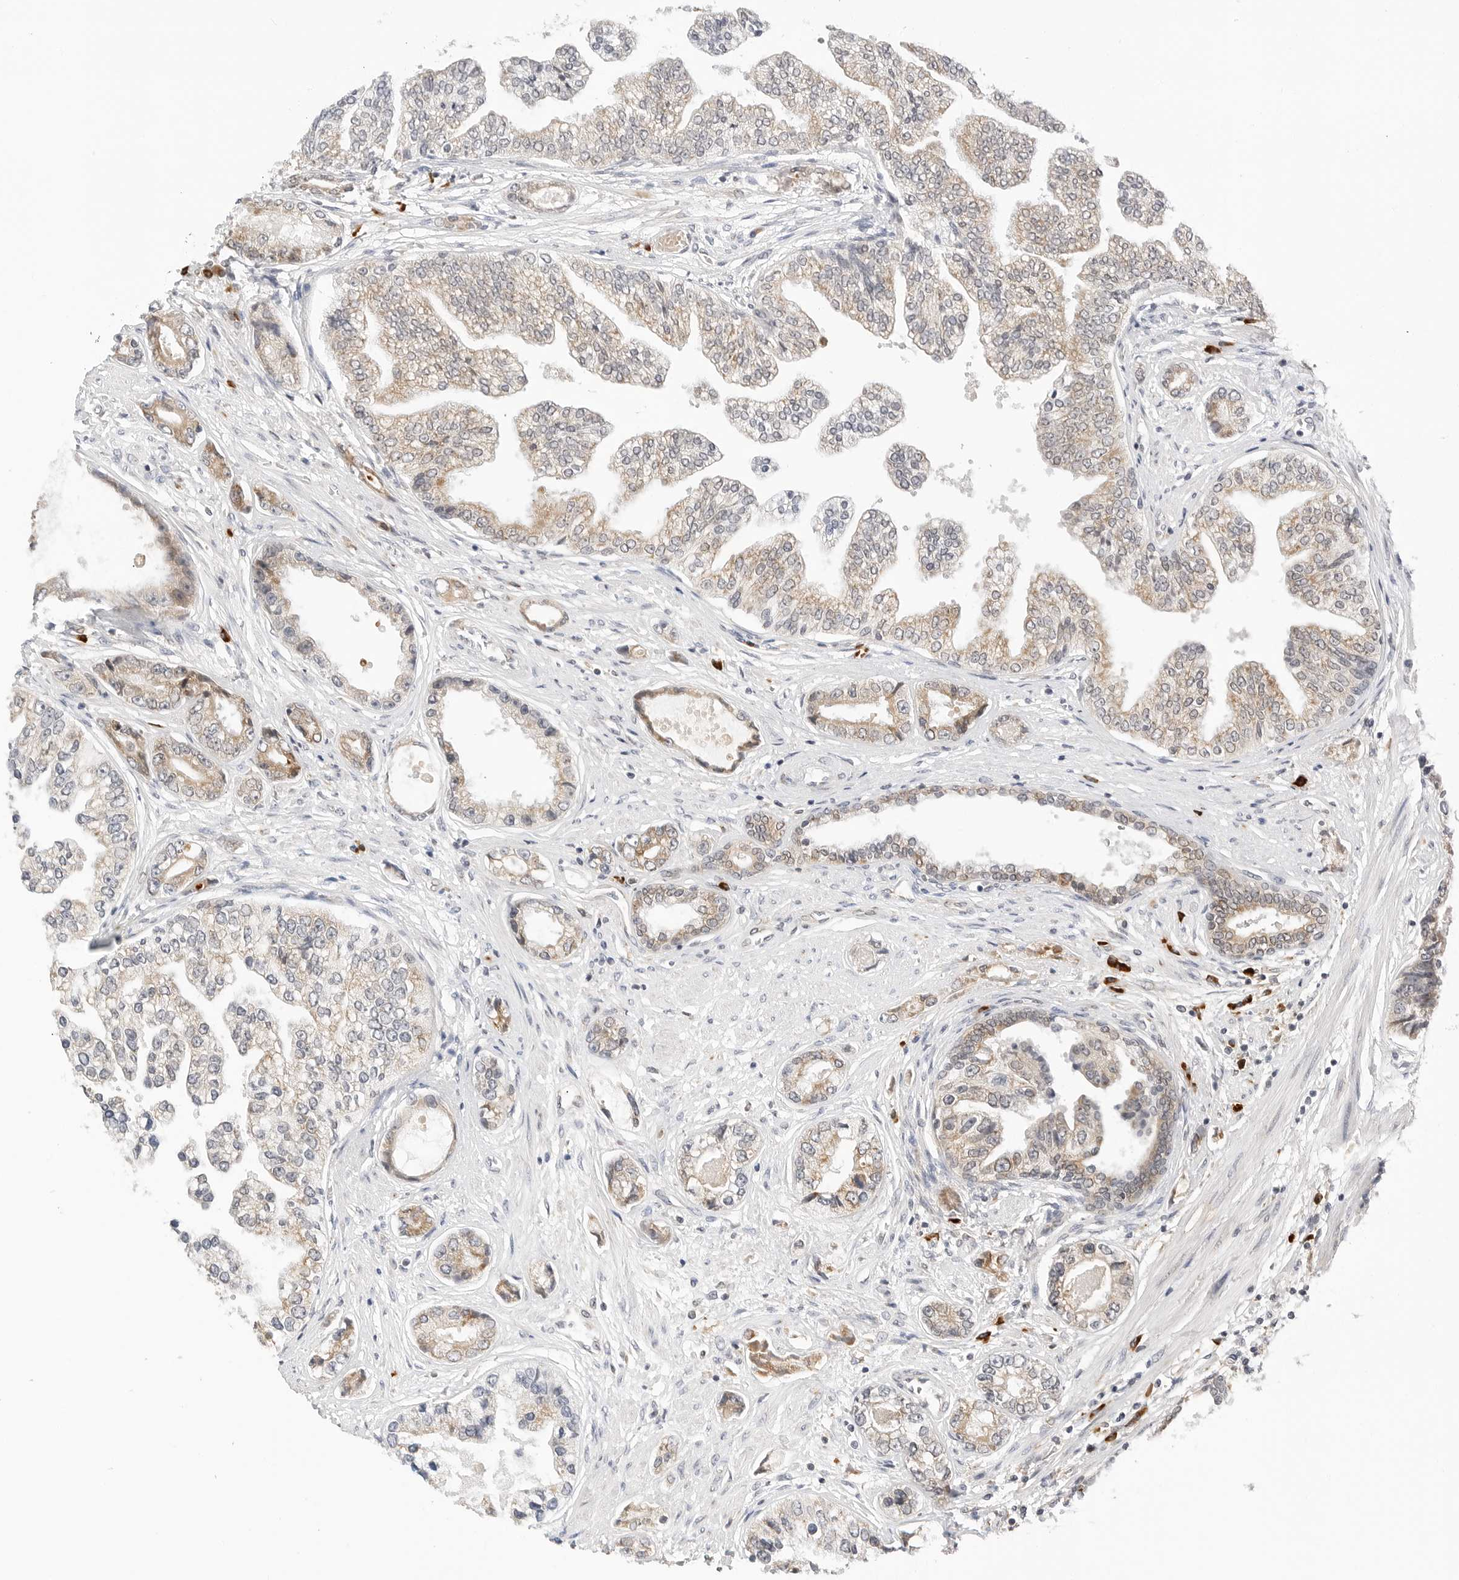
{"staining": {"intensity": "weak", "quantity": "25%-75%", "location": "cytoplasmic/membranous"}, "tissue": "prostate cancer", "cell_type": "Tumor cells", "image_type": "cancer", "snomed": [{"axis": "morphology", "description": "Adenocarcinoma, High grade"}, {"axis": "topography", "description": "Prostate"}], "caption": "Tumor cells demonstrate weak cytoplasmic/membranous staining in about 25%-75% of cells in adenocarcinoma (high-grade) (prostate).", "gene": "RPN1", "patient": {"sex": "male", "age": 61}}